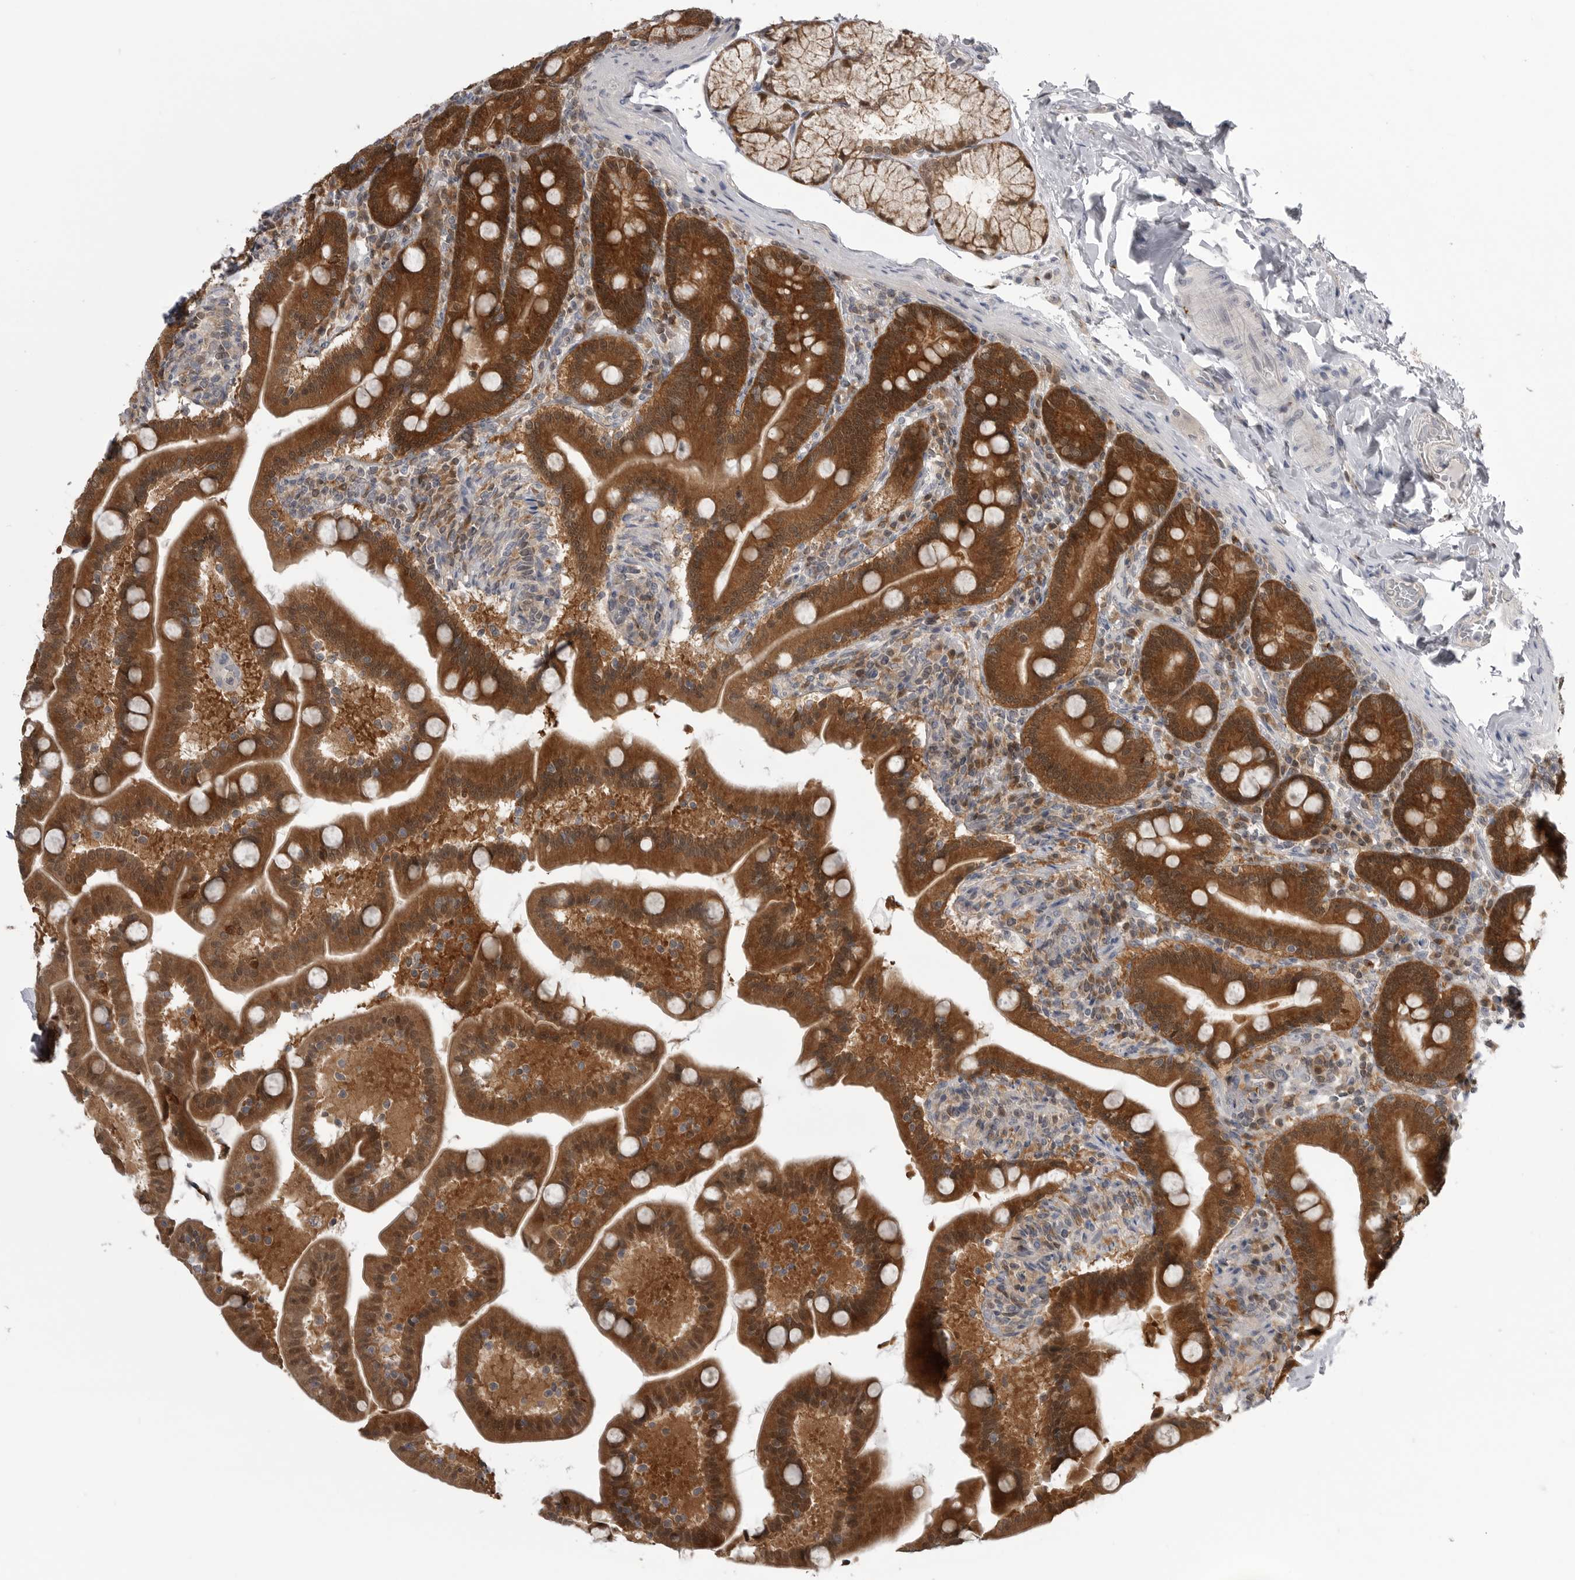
{"staining": {"intensity": "strong", "quantity": ">75%", "location": "cytoplasmic/membranous,nuclear"}, "tissue": "duodenum", "cell_type": "Glandular cells", "image_type": "normal", "snomed": [{"axis": "morphology", "description": "Normal tissue, NOS"}, {"axis": "topography", "description": "Duodenum"}], "caption": "Duodenum stained for a protein demonstrates strong cytoplasmic/membranous,nuclear positivity in glandular cells.", "gene": "MAPK13", "patient": {"sex": "male", "age": 54}}